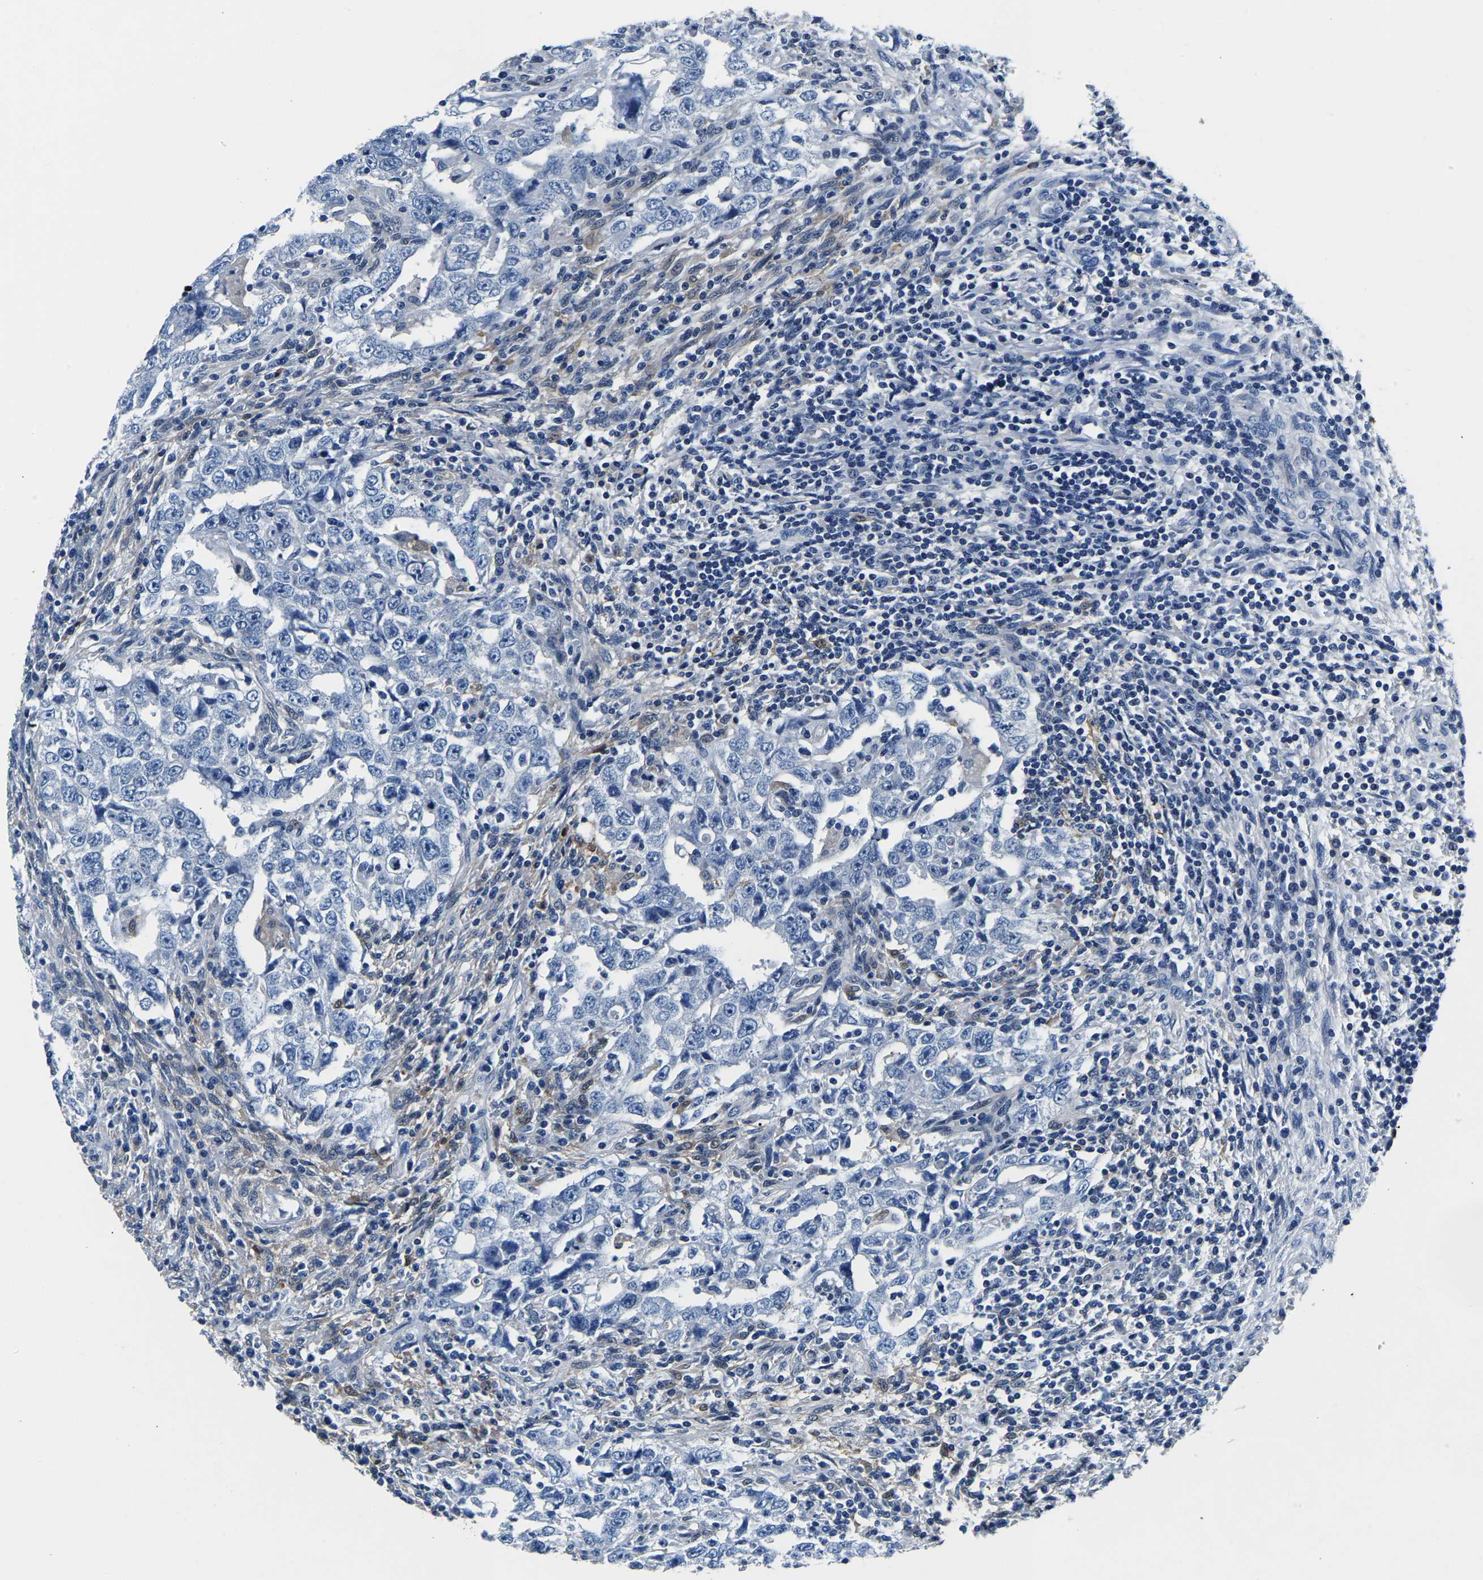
{"staining": {"intensity": "negative", "quantity": "none", "location": "none"}, "tissue": "testis cancer", "cell_type": "Tumor cells", "image_type": "cancer", "snomed": [{"axis": "morphology", "description": "Carcinoma, Embryonal, NOS"}, {"axis": "topography", "description": "Testis"}], "caption": "Immunohistochemistry (IHC) of testis embryonal carcinoma shows no expression in tumor cells.", "gene": "ACO1", "patient": {"sex": "male", "age": 26}}